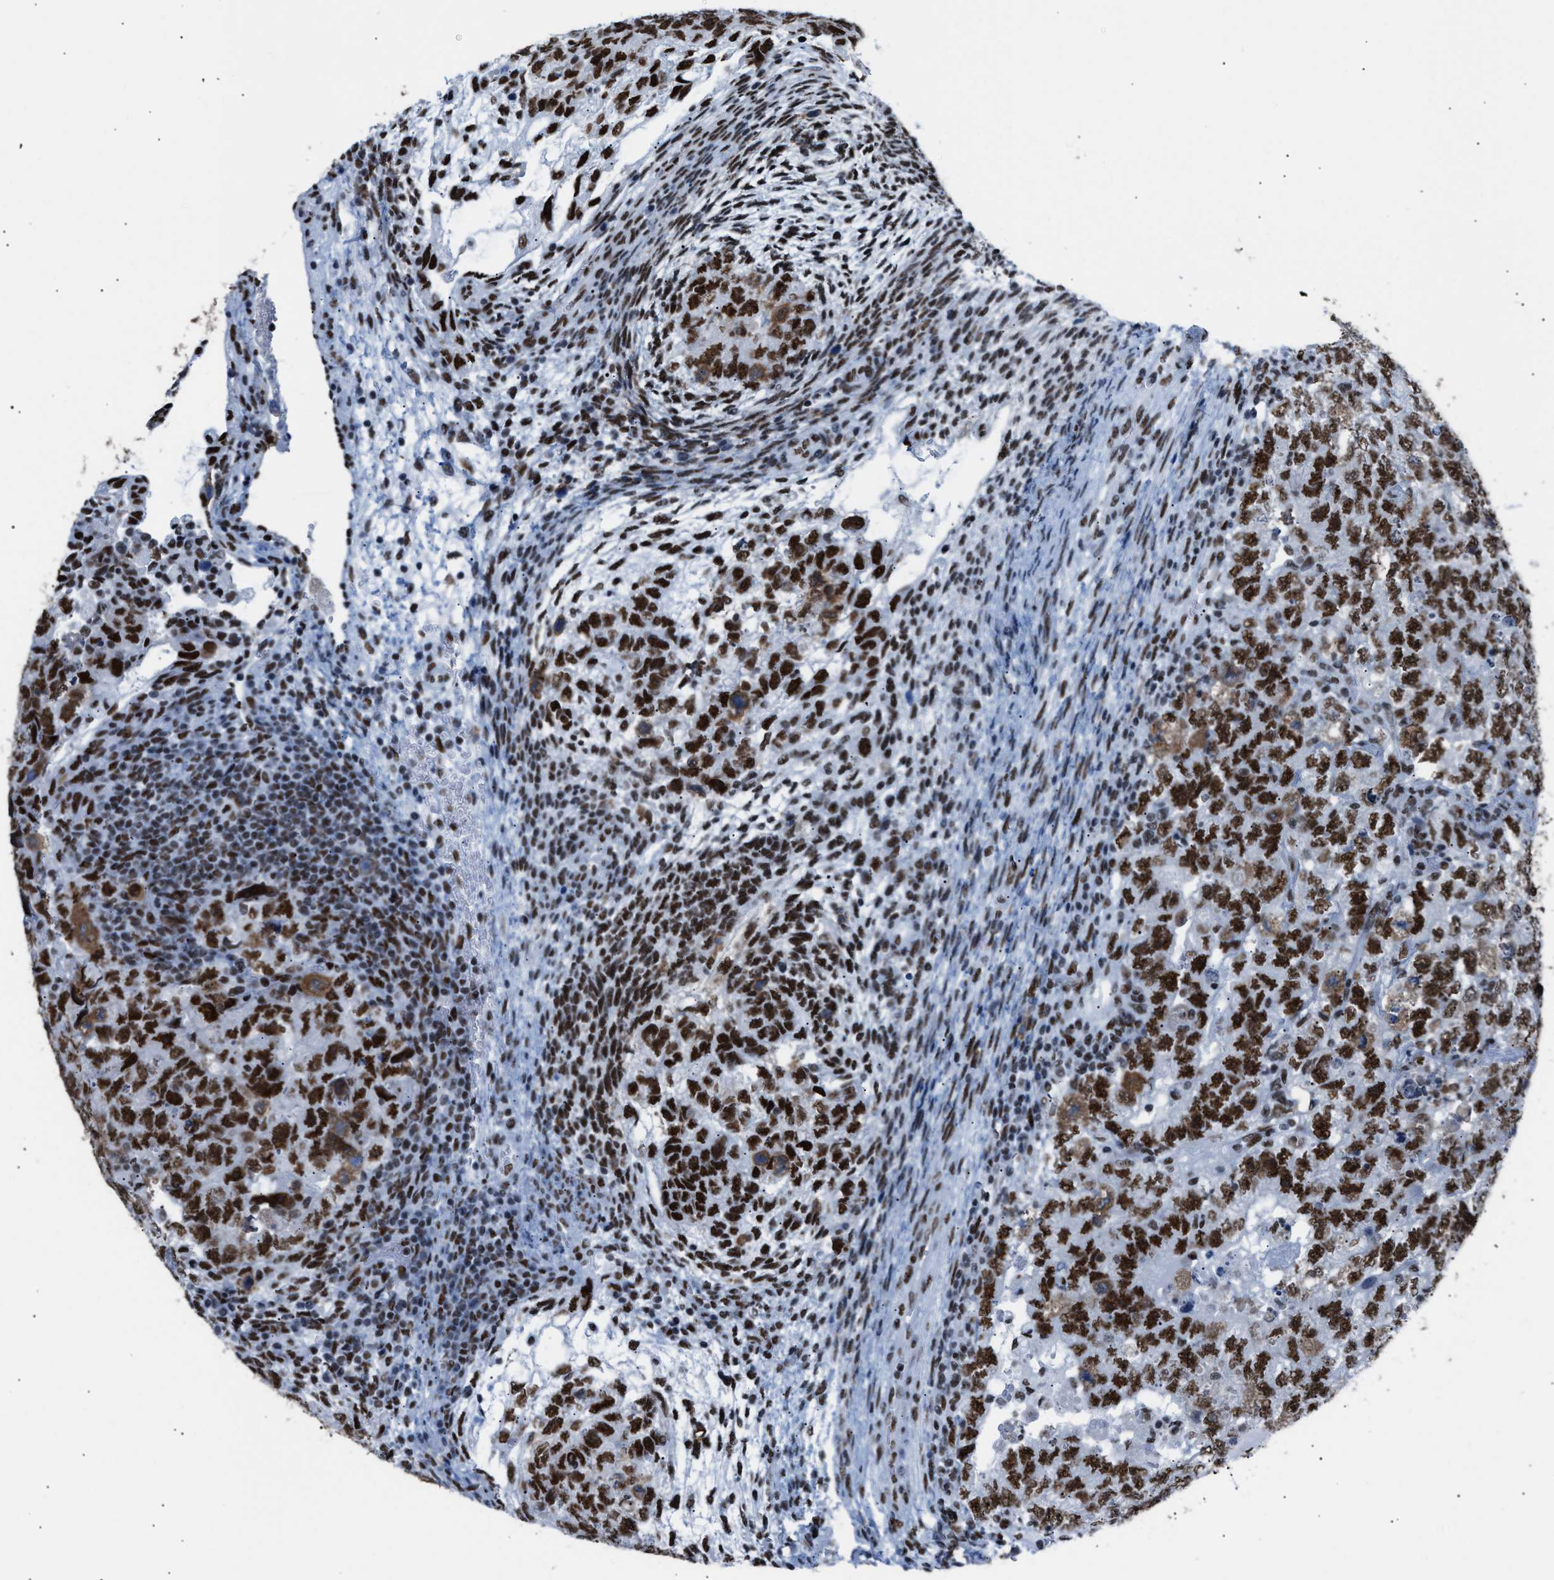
{"staining": {"intensity": "strong", "quantity": ">75%", "location": "nuclear"}, "tissue": "testis cancer", "cell_type": "Tumor cells", "image_type": "cancer", "snomed": [{"axis": "morphology", "description": "Carcinoma, Embryonal, NOS"}, {"axis": "topography", "description": "Testis"}], "caption": "The histopathology image shows a brown stain indicating the presence of a protein in the nuclear of tumor cells in testis cancer. The staining was performed using DAB to visualize the protein expression in brown, while the nuclei were stained in blue with hematoxylin (Magnification: 20x).", "gene": "CCAR2", "patient": {"sex": "male", "age": 36}}